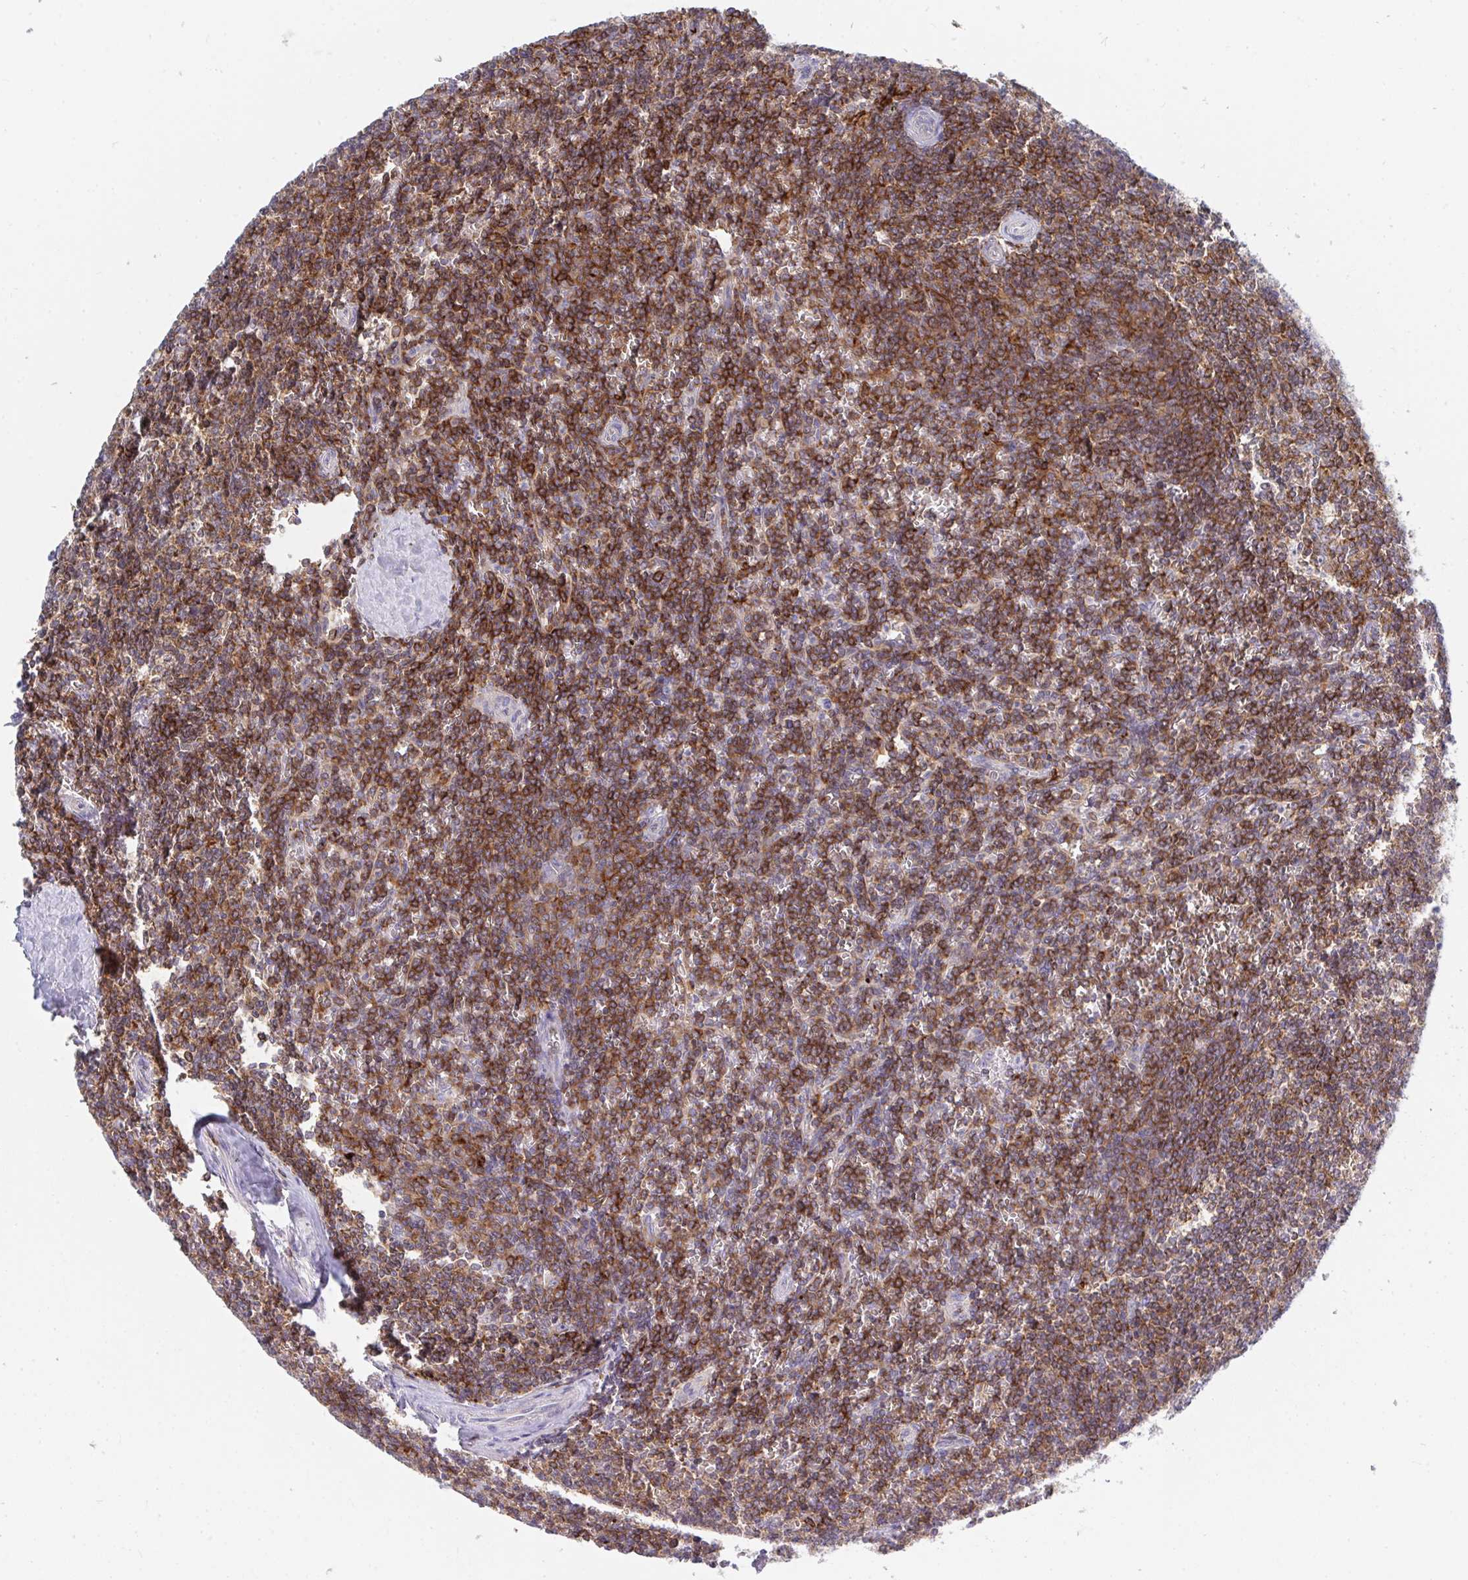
{"staining": {"intensity": "strong", "quantity": ">75%", "location": "cytoplasmic/membranous"}, "tissue": "lymphoma", "cell_type": "Tumor cells", "image_type": "cancer", "snomed": [{"axis": "morphology", "description": "Malignant lymphoma, non-Hodgkin's type, Low grade"}, {"axis": "topography", "description": "Spleen"}], "caption": "This is a photomicrograph of IHC staining of lymphoma, which shows strong expression in the cytoplasmic/membranous of tumor cells.", "gene": "FRMD3", "patient": {"sex": "male", "age": 78}}